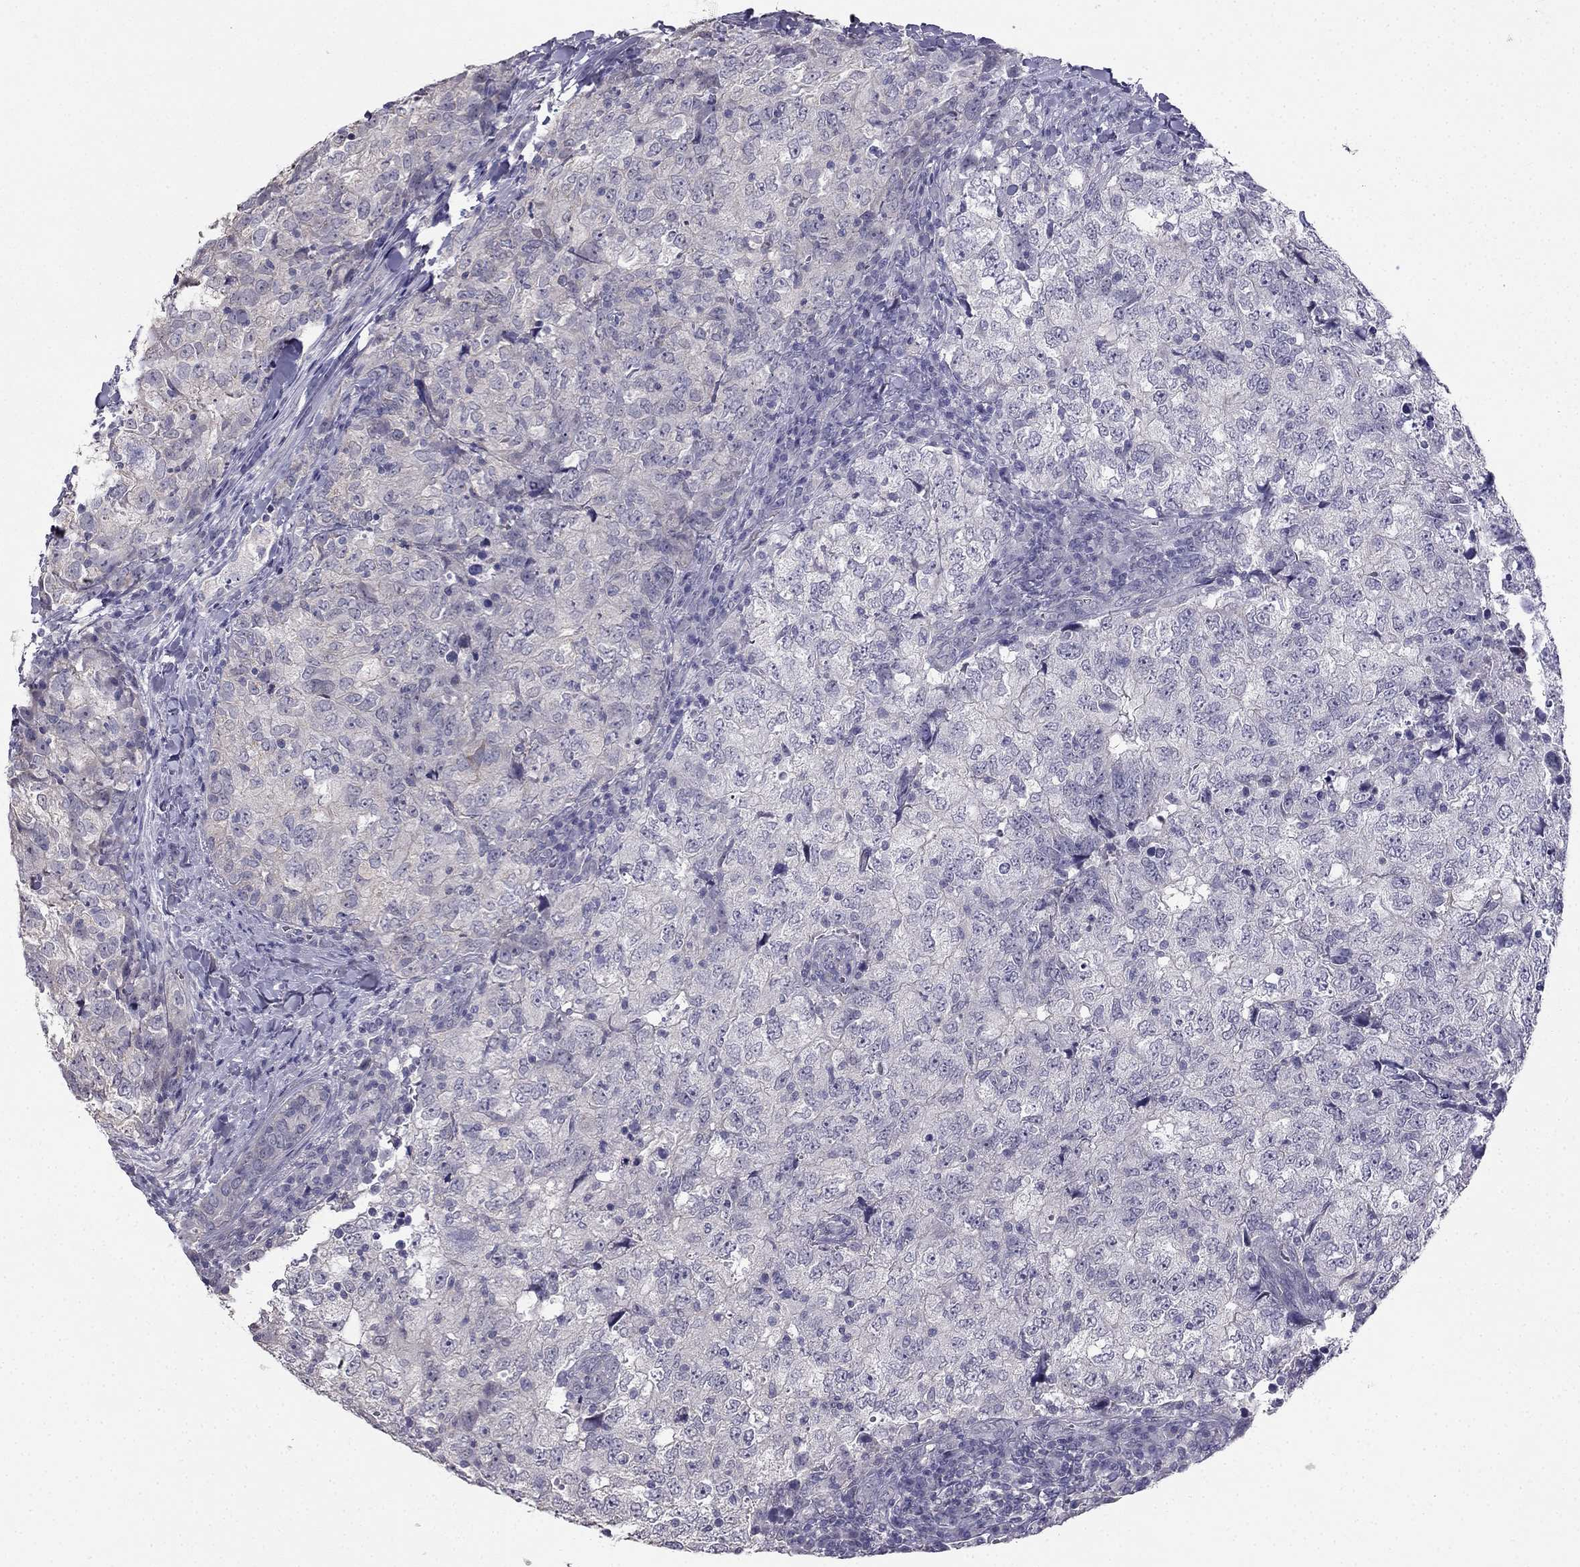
{"staining": {"intensity": "negative", "quantity": "none", "location": "none"}, "tissue": "breast cancer", "cell_type": "Tumor cells", "image_type": "cancer", "snomed": [{"axis": "morphology", "description": "Duct carcinoma"}, {"axis": "topography", "description": "Breast"}], "caption": "Protein analysis of breast cancer exhibits no significant expression in tumor cells.", "gene": "HSFX1", "patient": {"sex": "female", "age": 30}}